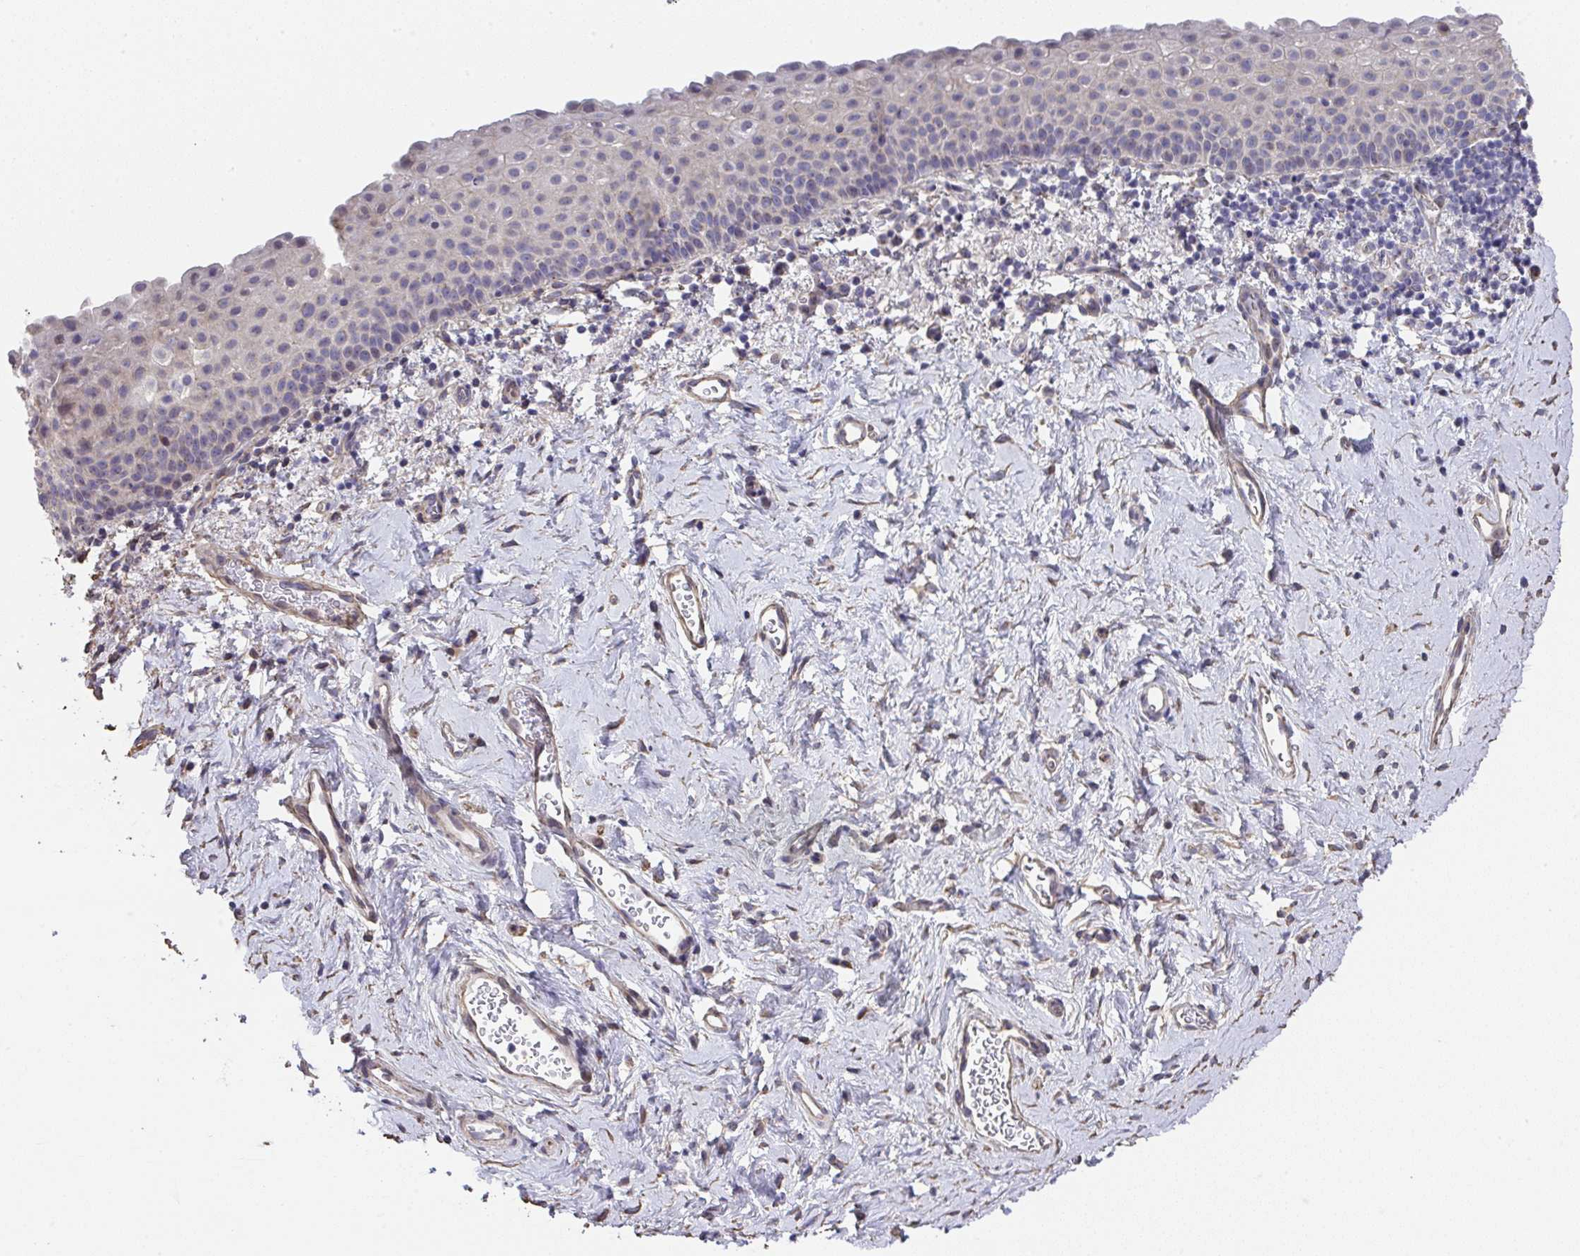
{"staining": {"intensity": "negative", "quantity": "none", "location": "none"}, "tissue": "vagina", "cell_type": "Squamous epithelial cells", "image_type": "normal", "snomed": [{"axis": "morphology", "description": "Normal tissue, NOS"}, {"axis": "topography", "description": "Vagina"}], "caption": "High magnification brightfield microscopy of normal vagina stained with DAB (brown) and counterstained with hematoxylin (blue): squamous epithelial cells show no significant positivity. (DAB immunohistochemistry with hematoxylin counter stain).", "gene": "RUNDC3B", "patient": {"sex": "female", "age": 61}}